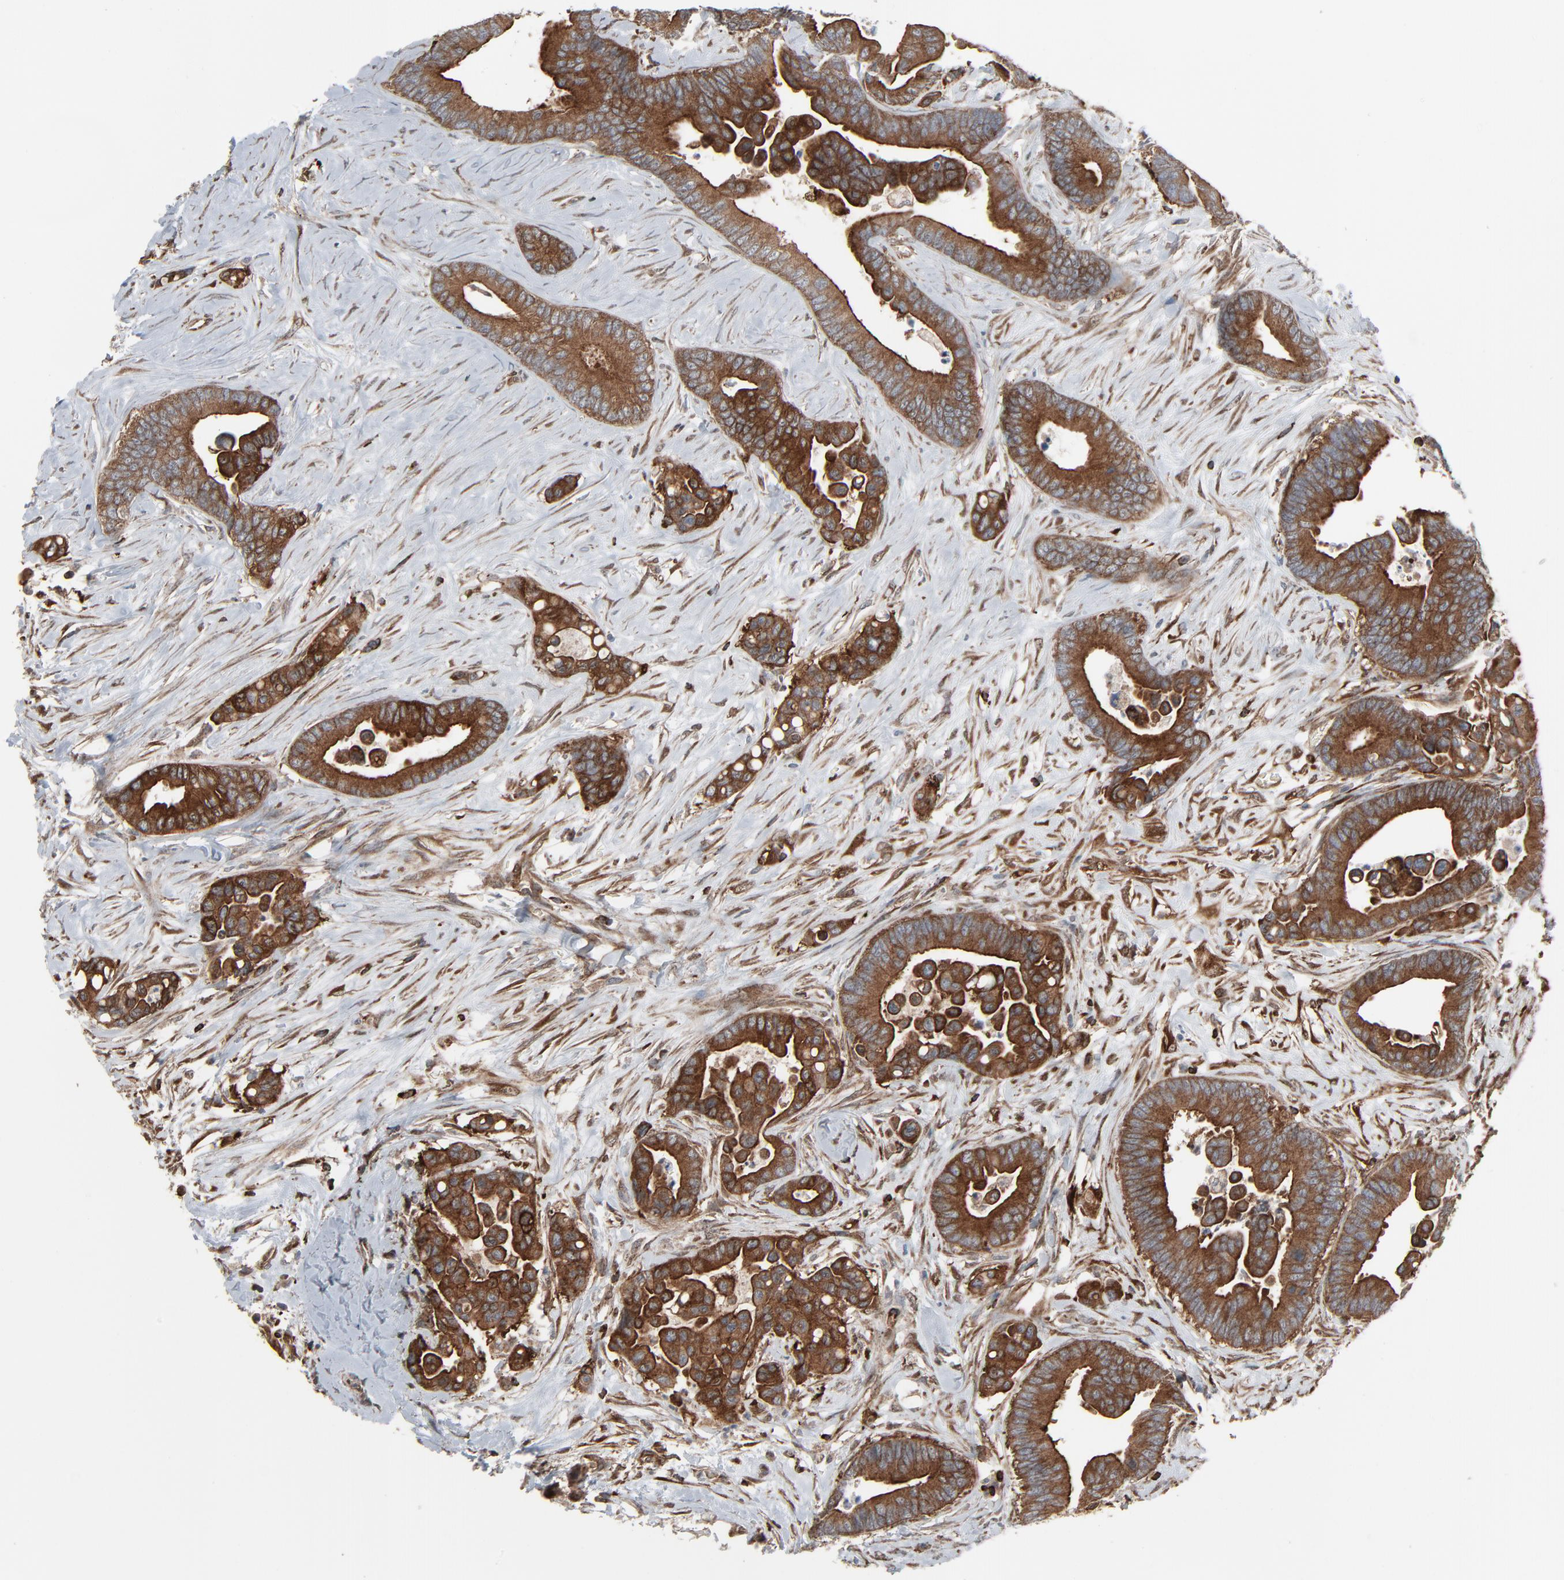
{"staining": {"intensity": "strong", "quantity": ">75%", "location": "cytoplasmic/membranous"}, "tissue": "colorectal cancer", "cell_type": "Tumor cells", "image_type": "cancer", "snomed": [{"axis": "morphology", "description": "Adenocarcinoma, NOS"}, {"axis": "topography", "description": "Colon"}], "caption": "This histopathology image reveals IHC staining of colorectal adenocarcinoma, with high strong cytoplasmic/membranous staining in about >75% of tumor cells.", "gene": "OPTN", "patient": {"sex": "male", "age": 82}}